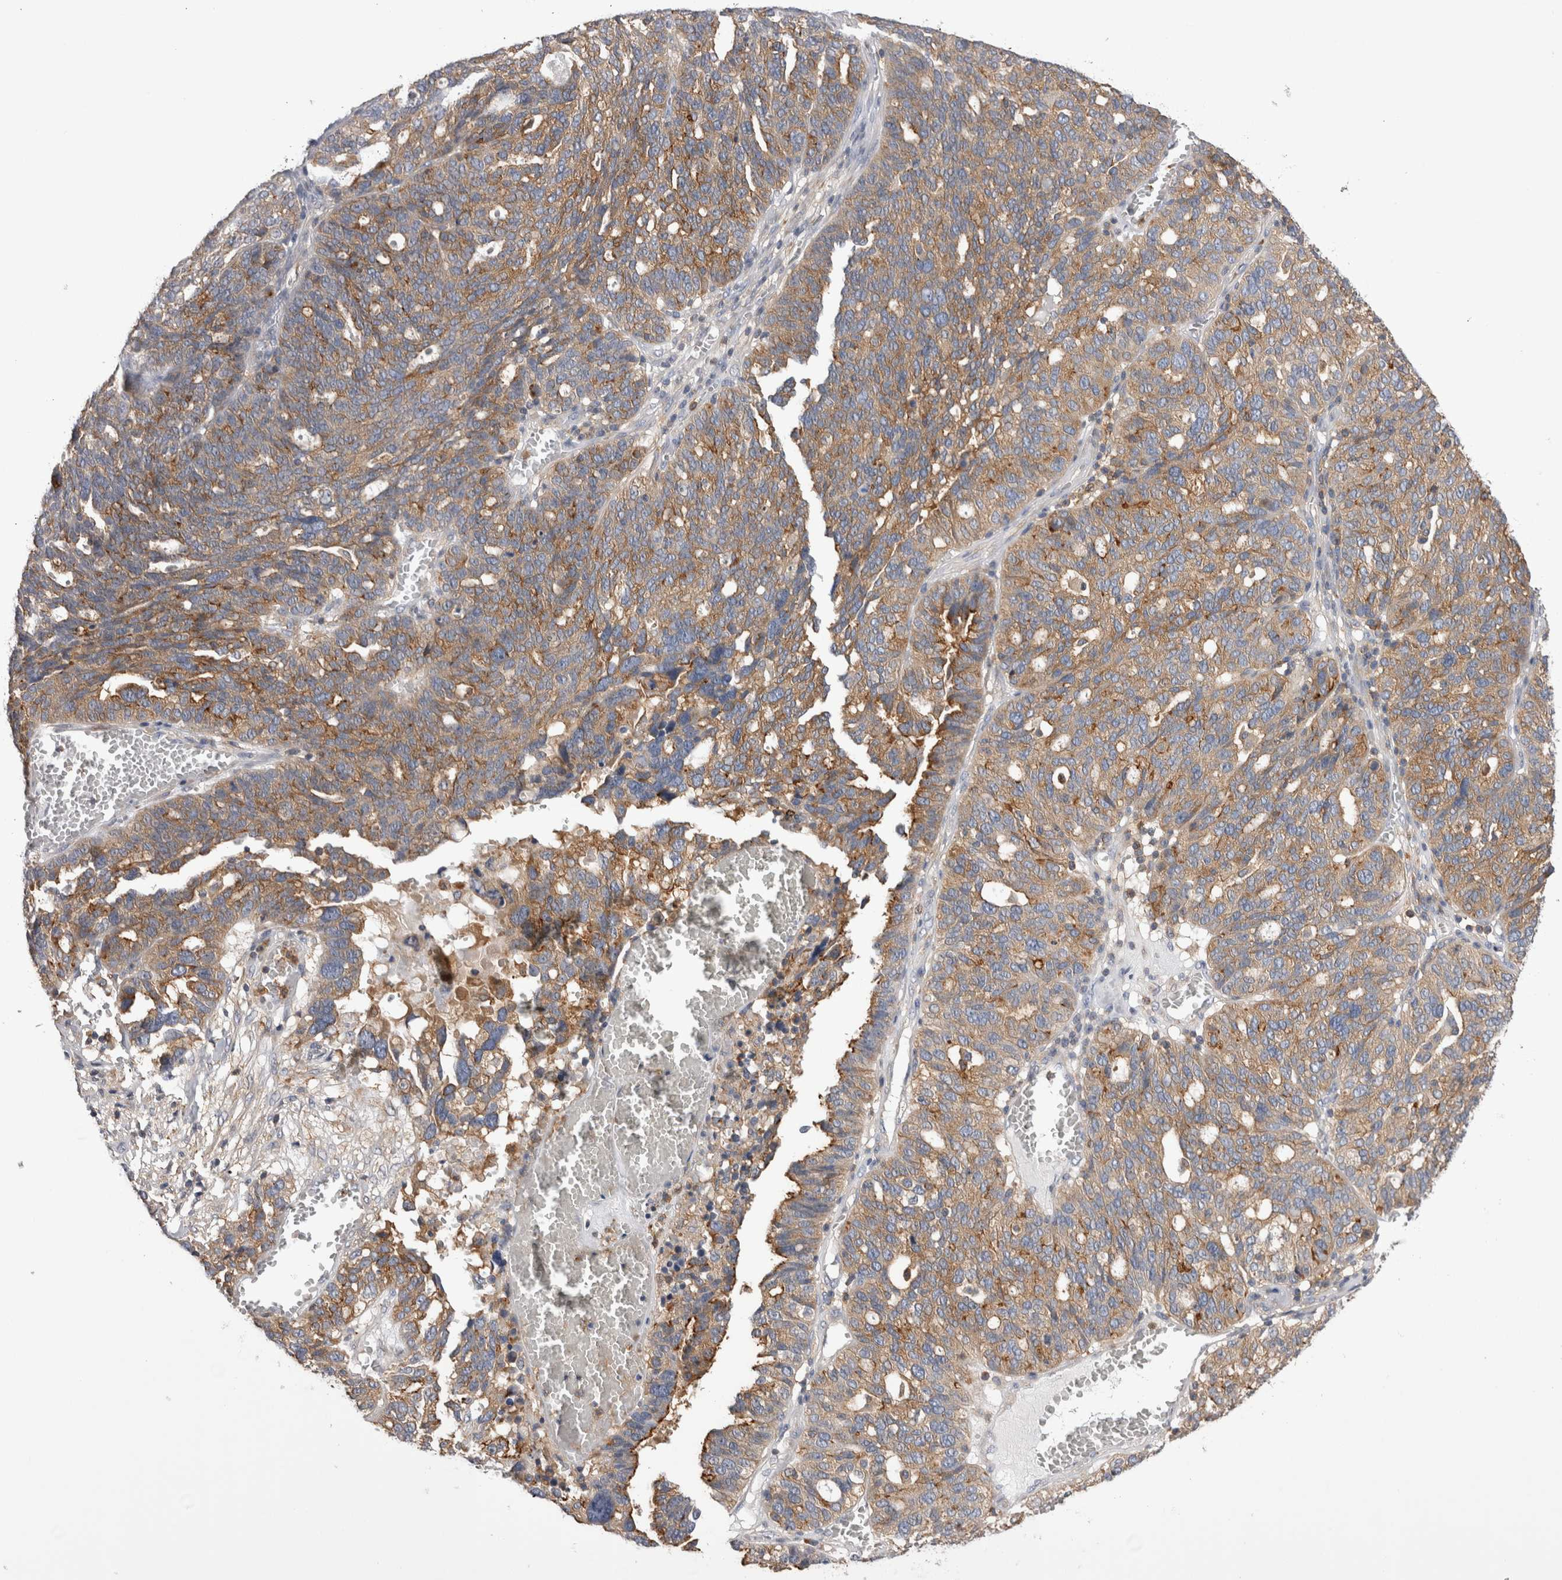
{"staining": {"intensity": "moderate", "quantity": ">75%", "location": "cytoplasmic/membranous"}, "tissue": "ovarian cancer", "cell_type": "Tumor cells", "image_type": "cancer", "snomed": [{"axis": "morphology", "description": "Cystadenocarcinoma, serous, NOS"}, {"axis": "topography", "description": "Ovary"}], "caption": "Serous cystadenocarcinoma (ovarian) tissue reveals moderate cytoplasmic/membranous positivity in about >75% of tumor cells, visualized by immunohistochemistry.", "gene": "RAB11FIP1", "patient": {"sex": "female", "age": 59}}